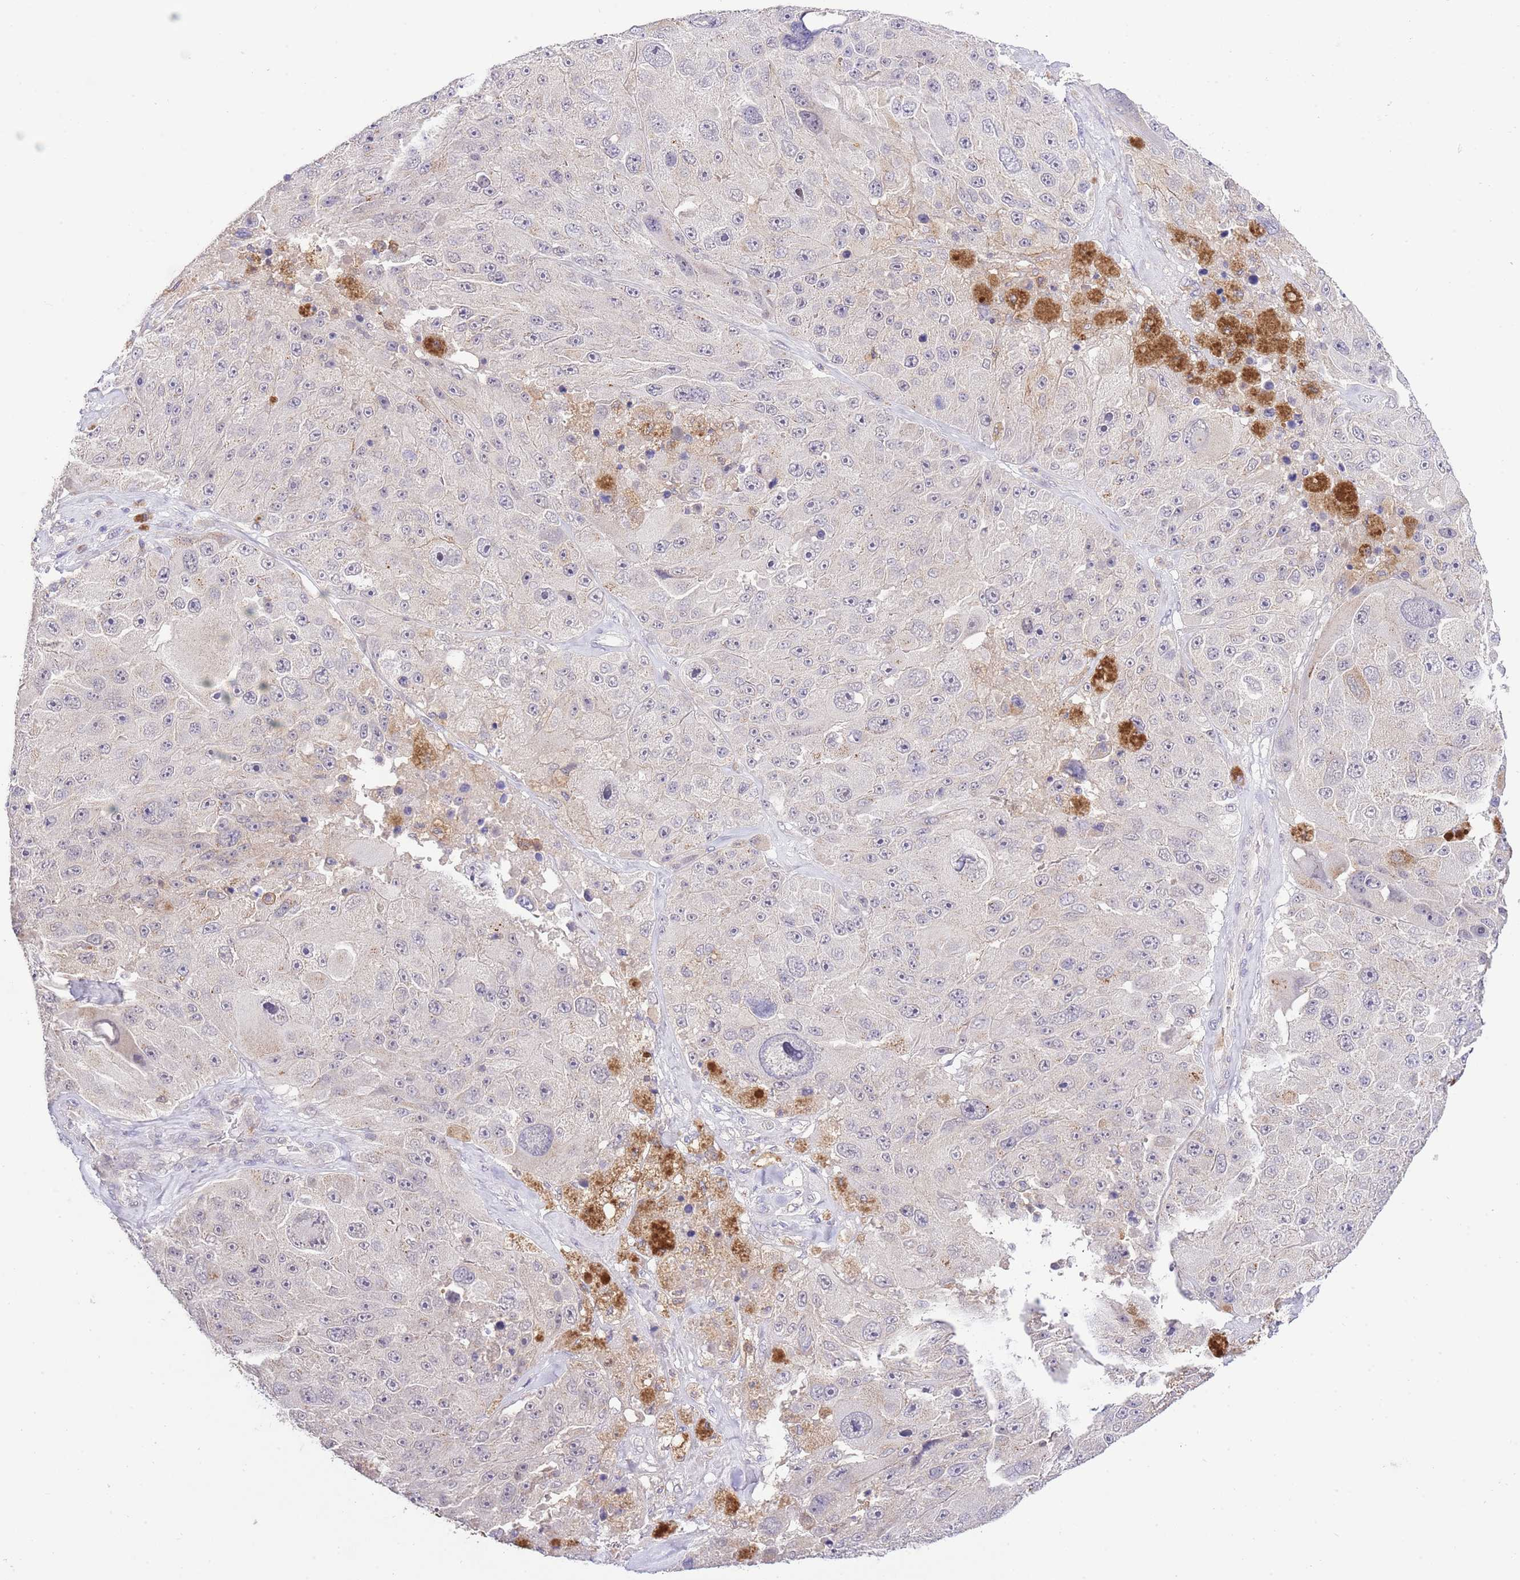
{"staining": {"intensity": "negative", "quantity": "none", "location": "none"}, "tissue": "melanoma", "cell_type": "Tumor cells", "image_type": "cancer", "snomed": [{"axis": "morphology", "description": "Malignant melanoma, Metastatic site"}, {"axis": "topography", "description": "Lymph node"}], "caption": "Immunohistochemistry of human melanoma exhibits no staining in tumor cells.", "gene": "EFHD1", "patient": {"sex": "male", "age": 62}}